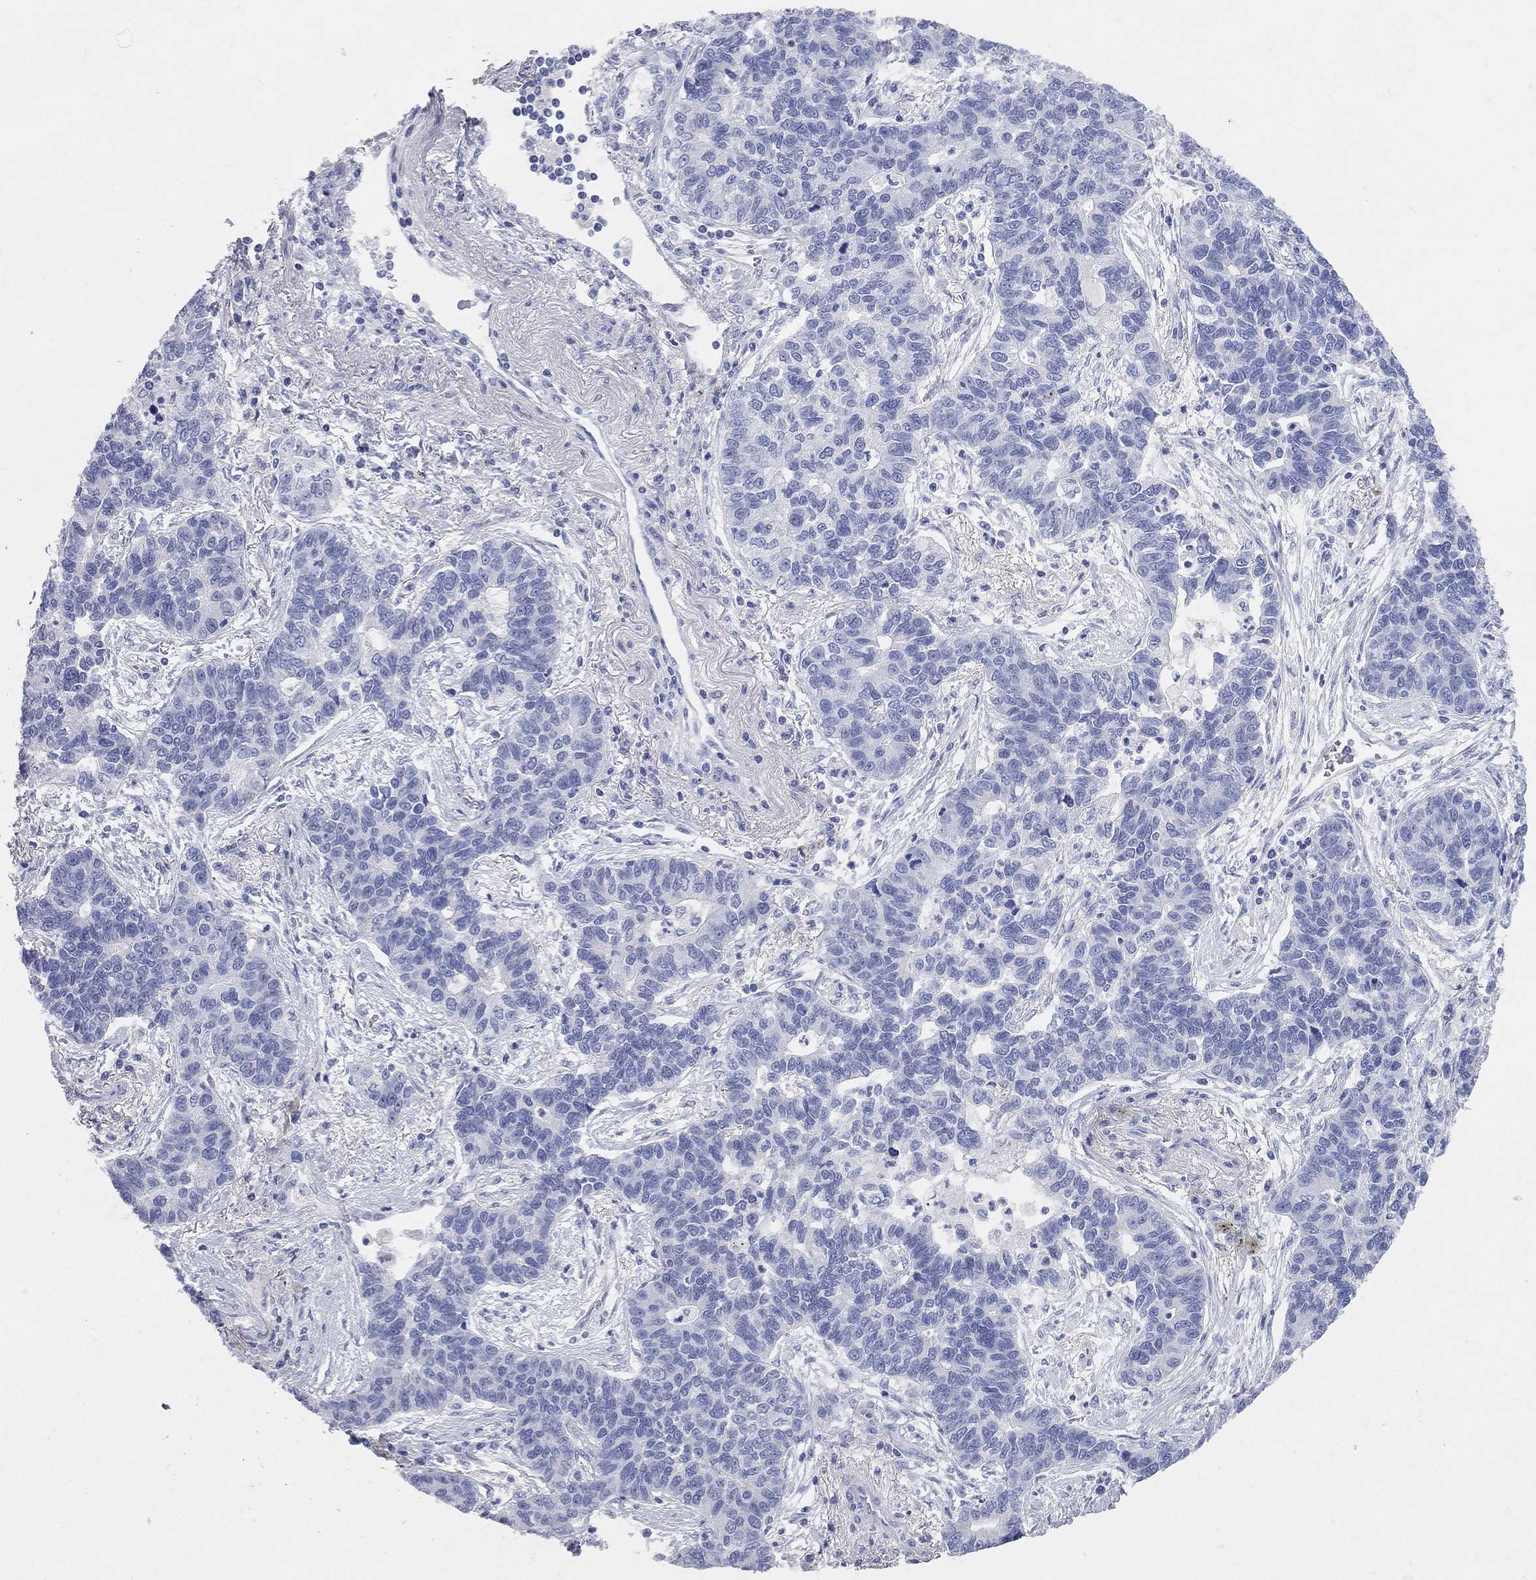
{"staining": {"intensity": "negative", "quantity": "none", "location": "none"}, "tissue": "lung cancer", "cell_type": "Tumor cells", "image_type": "cancer", "snomed": [{"axis": "morphology", "description": "Adenocarcinoma, NOS"}, {"axis": "topography", "description": "Lung"}], "caption": "High magnification brightfield microscopy of lung cancer (adenocarcinoma) stained with DAB (3,3'-diaminobenzidine) (brown) and counterstained with hematoxylin (blue): tumor cells show no significant staining. (Stains: DAB immunohistochemistry (IHC) with hematoxylin counter stain, Microscopy: brightfield microscopy at high magnification).", "gene": "AOX1", "patient": {"sex": "female", "age": 57}}